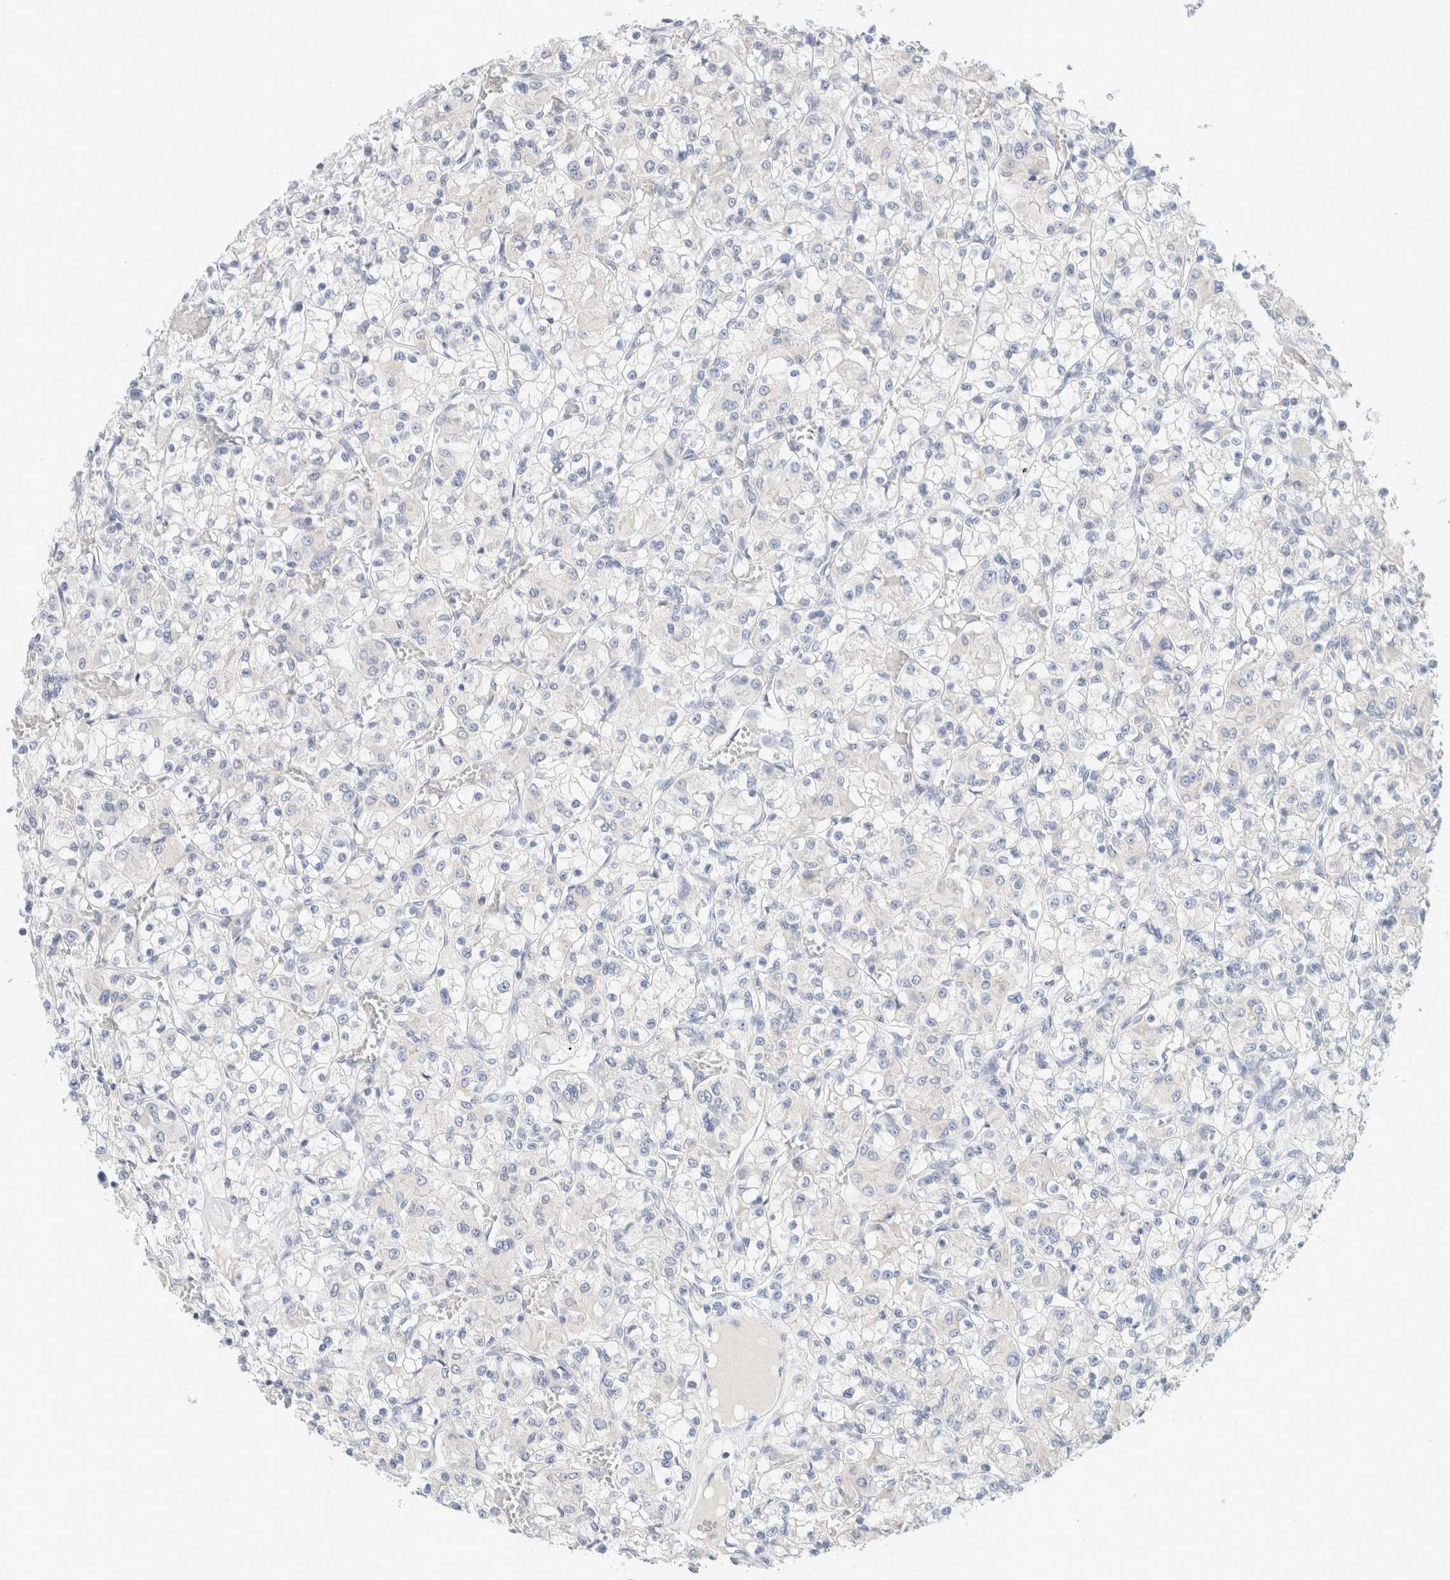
{"staining": {"intensity": "negative", "quantity": "none", "location": "none"}, "tissue": "renal cancer", "cell_type": "Tumor cells", "image_type": "cancer", "snomed": [{"axis": "morphology", "description": "Adenocarcinoma, NOS"}, {"axis": "topography", "description": "Kidney"}], "caption": "Tumor cells show no significant protein positivity in renal cancer.", "gene": "HEXD", "patient": {"sex": "female", "age": 59}}